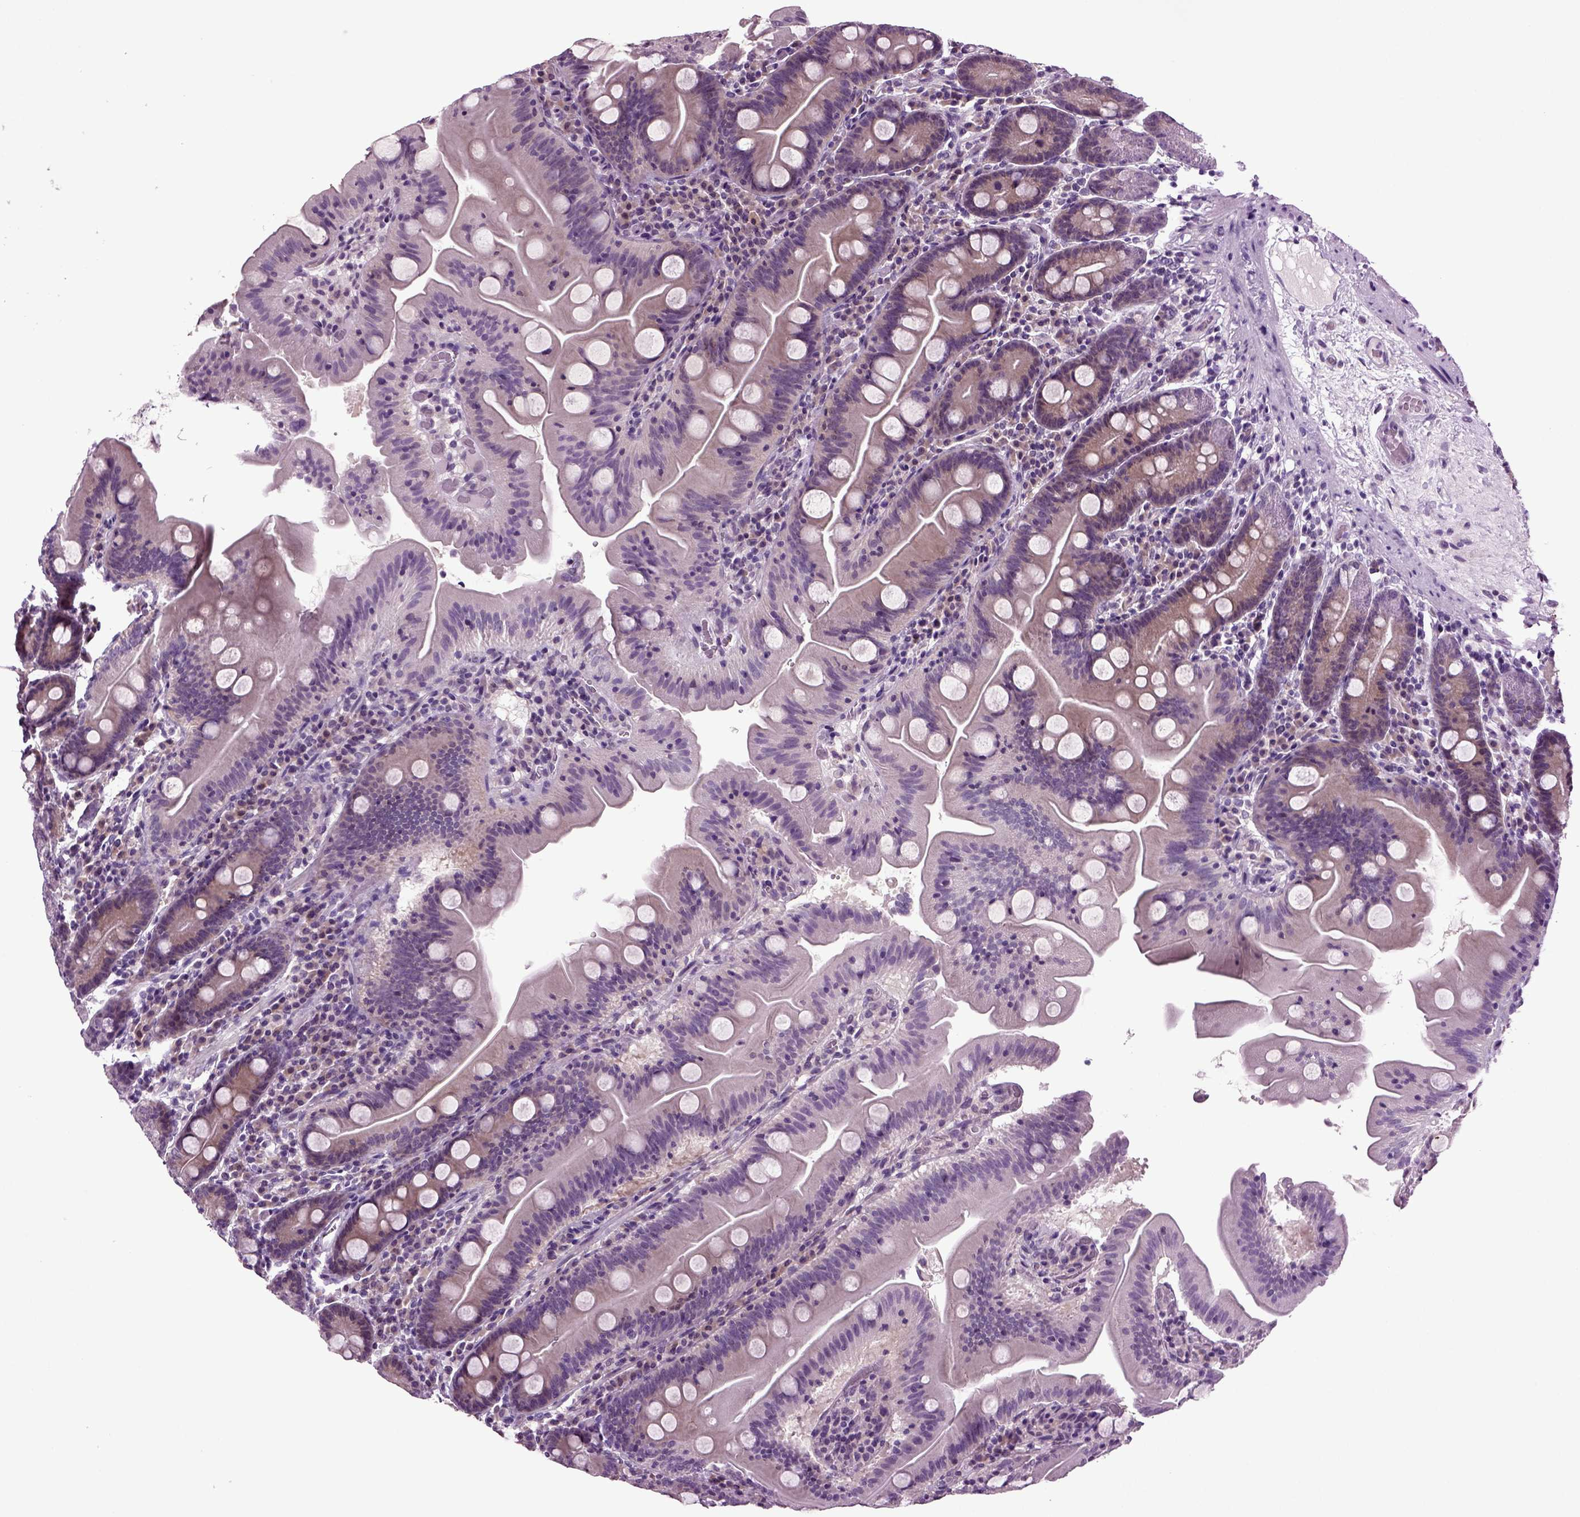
{"staining": {"intensity": "weak", "quantity": "25%-75%", "location": "cytoplasmic/membranous"}, "tissue": "small intestine", "cell_type": "Glandular cells", "image_type": "normal", "snomed": [{"axis": "morphology", "description": "Normal tissue, NOS"}, {"axis": "topography", "description": "Small intestine"}], "caption": "High-magnification brightfield microscopy of benign small intestine stained with DAB (brown) and counterstained with hematoxylin (blue). glandular cells exhibit weak cytoplasmic/membranous expression is seen in about25%-75% of cells. (brown staining indicates protein expression, while blue staining denotes nuclei).", "gene": "PLCH2", "patient": {"sex": "male", "age": 37}}